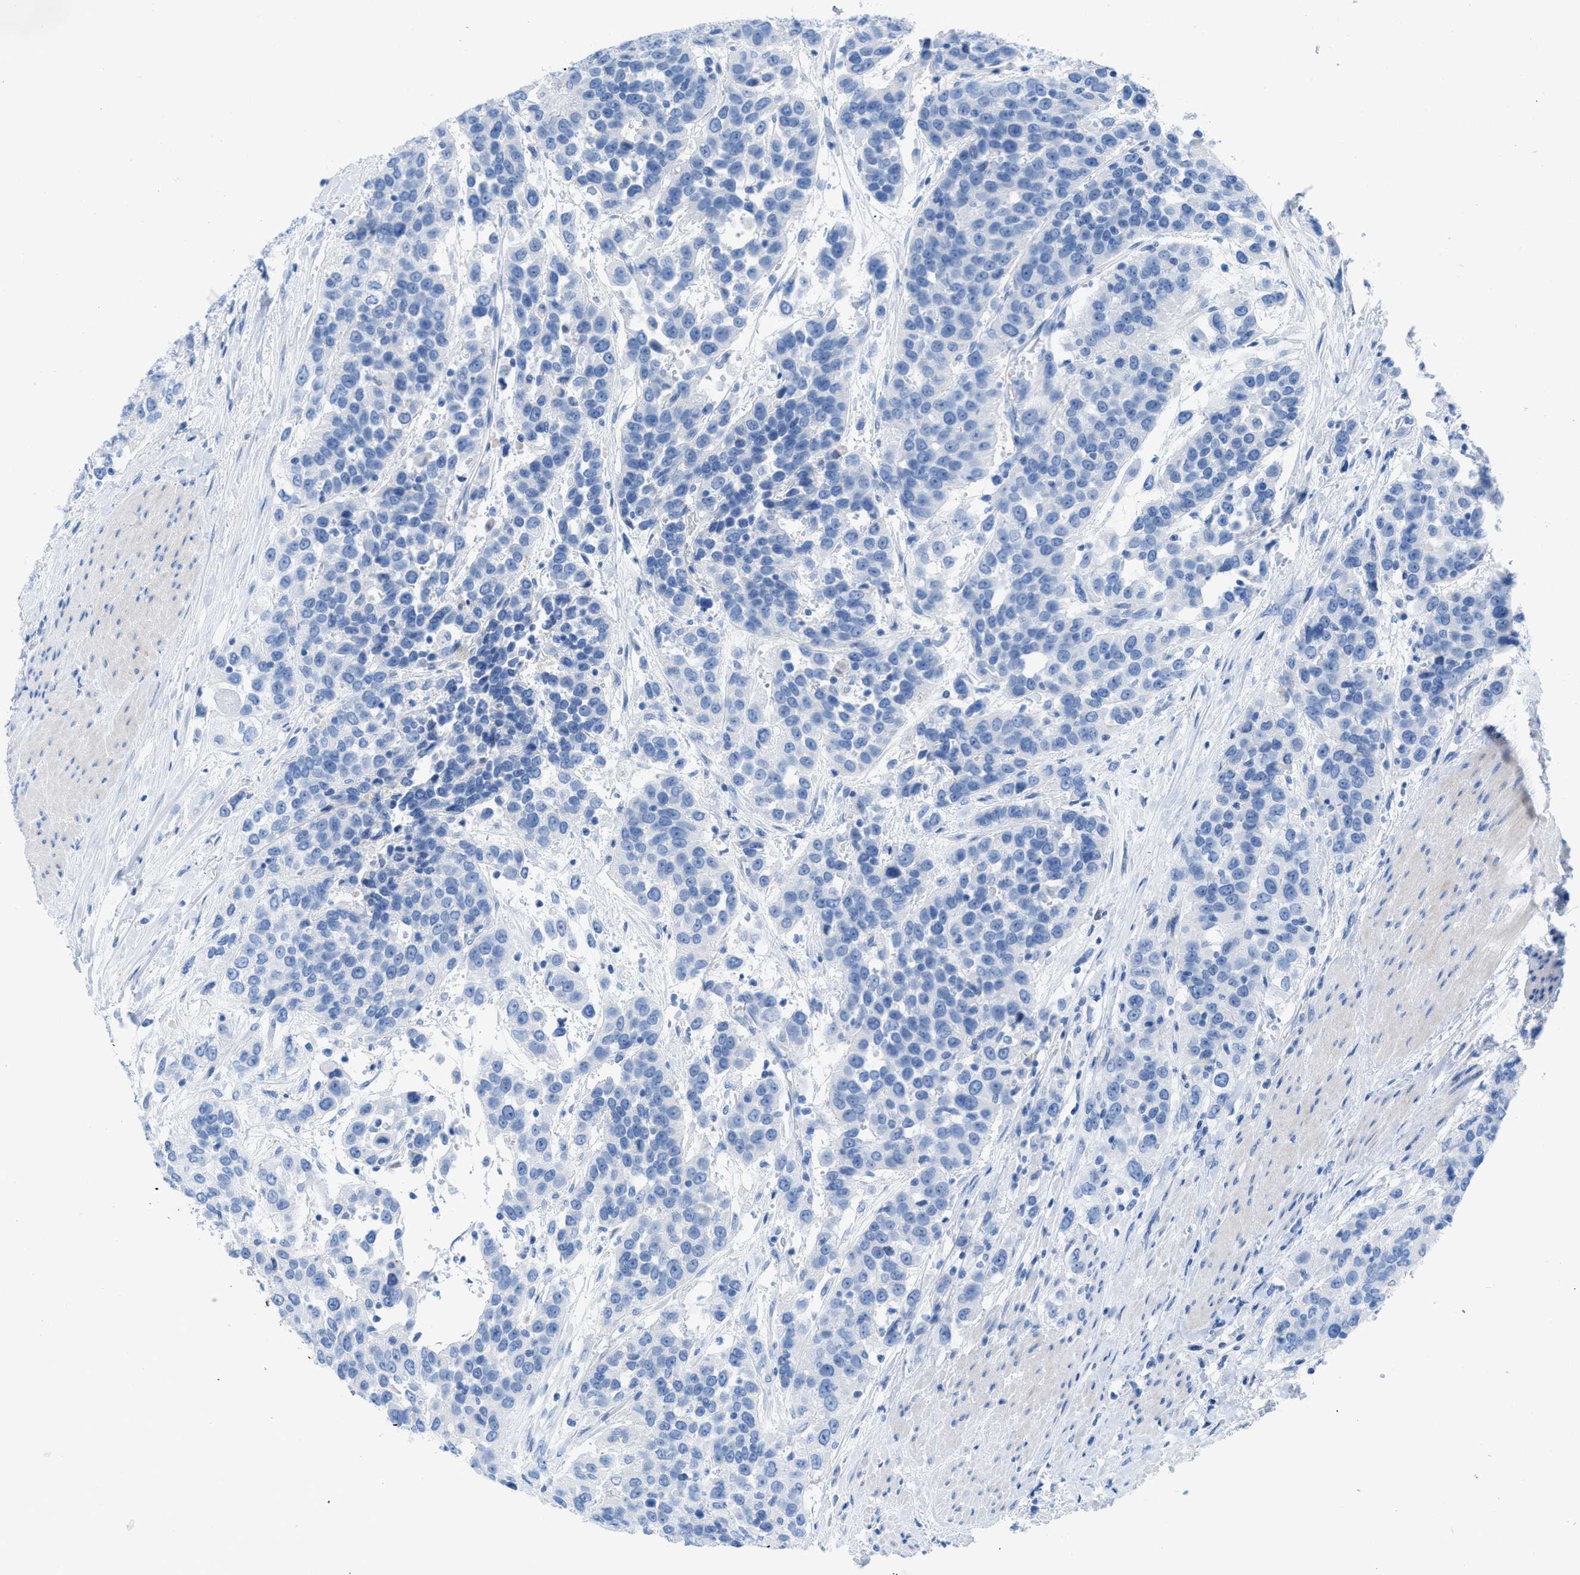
{"staining": {"intensity": "negative", "quantity": "none", "location": "none"}, "tissue": "urothelial cancer", "cell_type": "Tumor cells", "image_type": "cancer", "snomed": [{"axis": "morphology", "description": "Urothelial carcinoma, High grade"}, {"axis": "topography", "description": "Urinary bladder"}], "caption": "A high-resolution micrograph shows immunohistochemistry (IHC) staining of high-grade urothelial carcinoma, which displays no significant staining in tumor cells.", "gene": "TCL1A", "patient": {"sex": "female", "age": 80}}